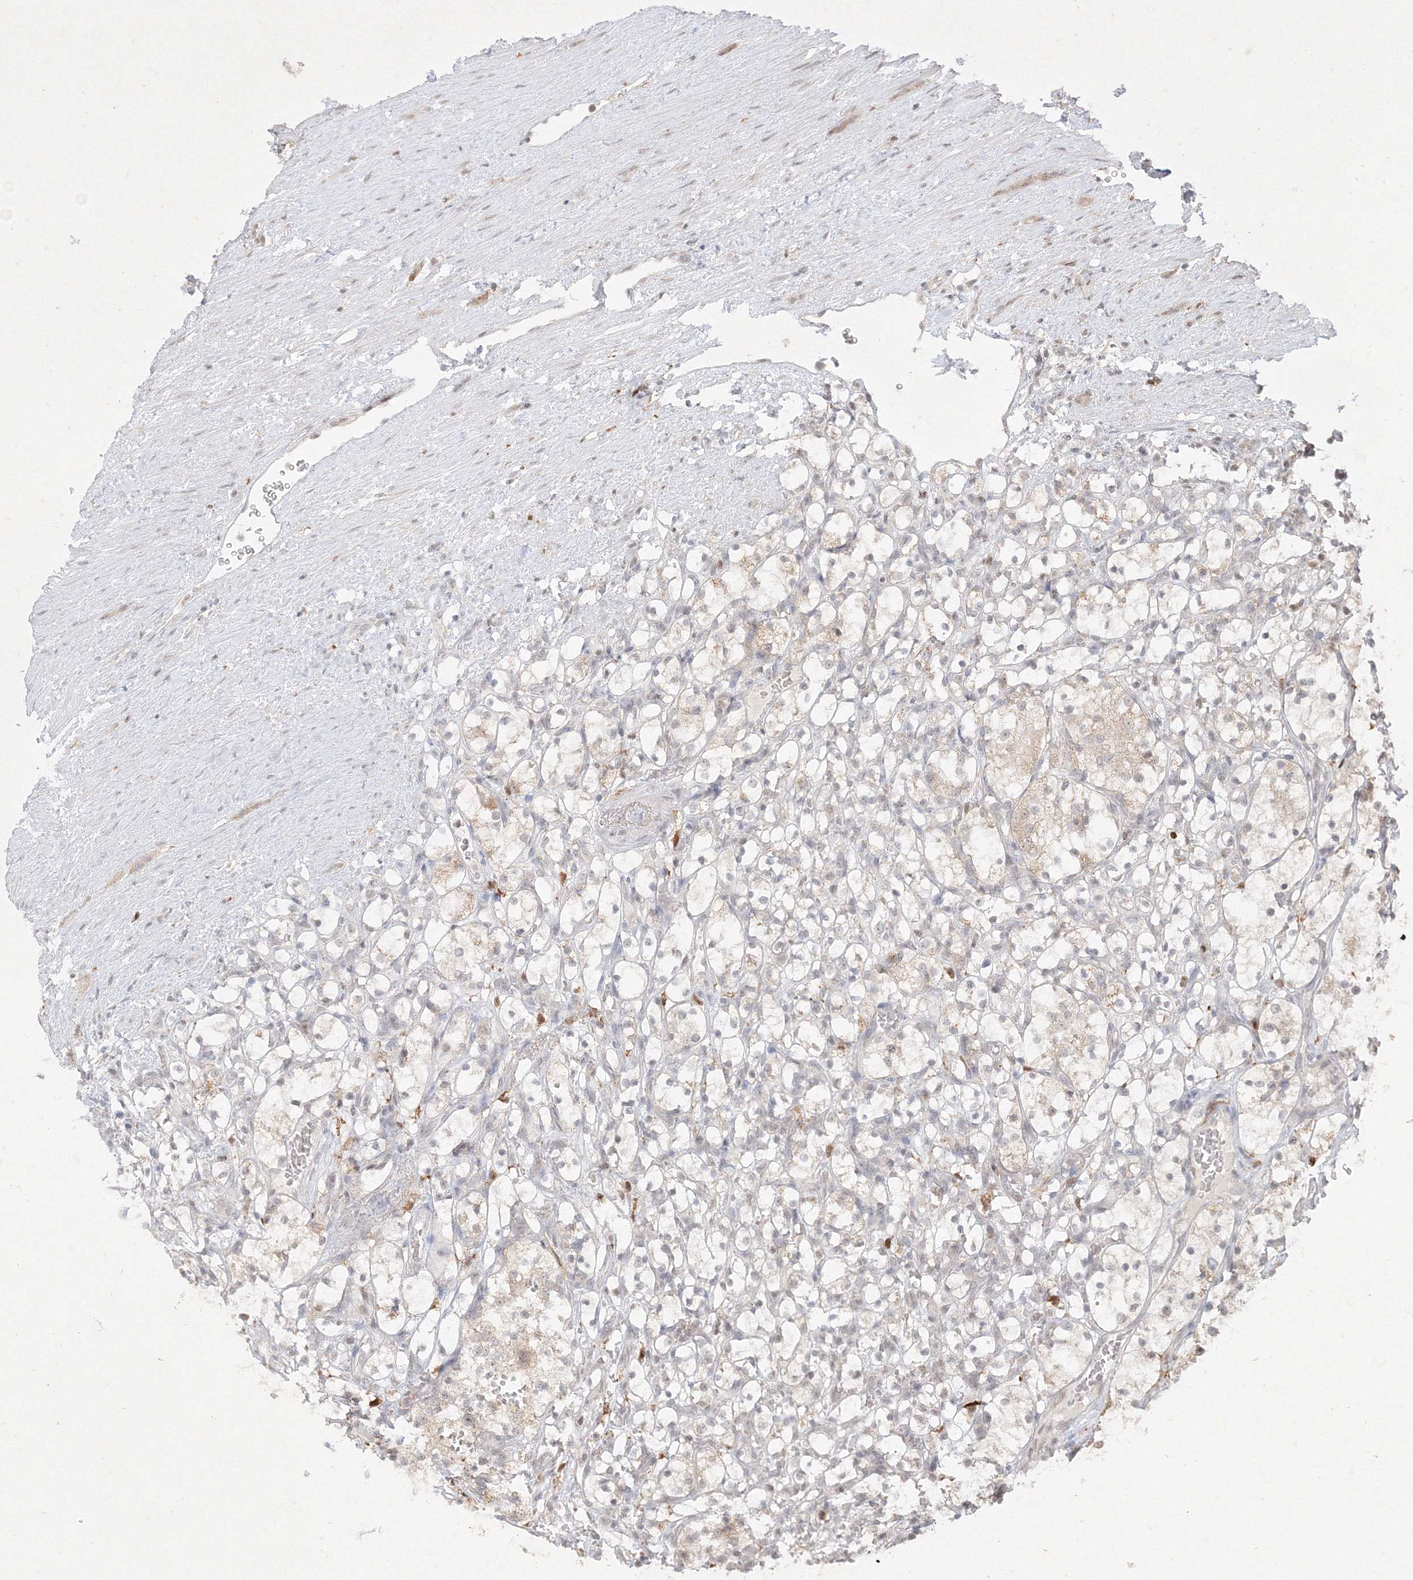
{"staining": {"intensity": "negative", "quantity": "none", "location": "none"}, "tissue": "renal cancer", "cell_type": "Tumor cells", "image_type": "cancer", "snomed": [{"axis": "morphology", "description": "Adenocarcinoma, NOS"}, {"axis": "topography", "description": "Kidney"}], "caption": "A histopathology image of human renal adenocarcinoma is negative for staining in tumor cells.", "gene": "TAB1", "patient": {"sex": "female", "age": 69}}